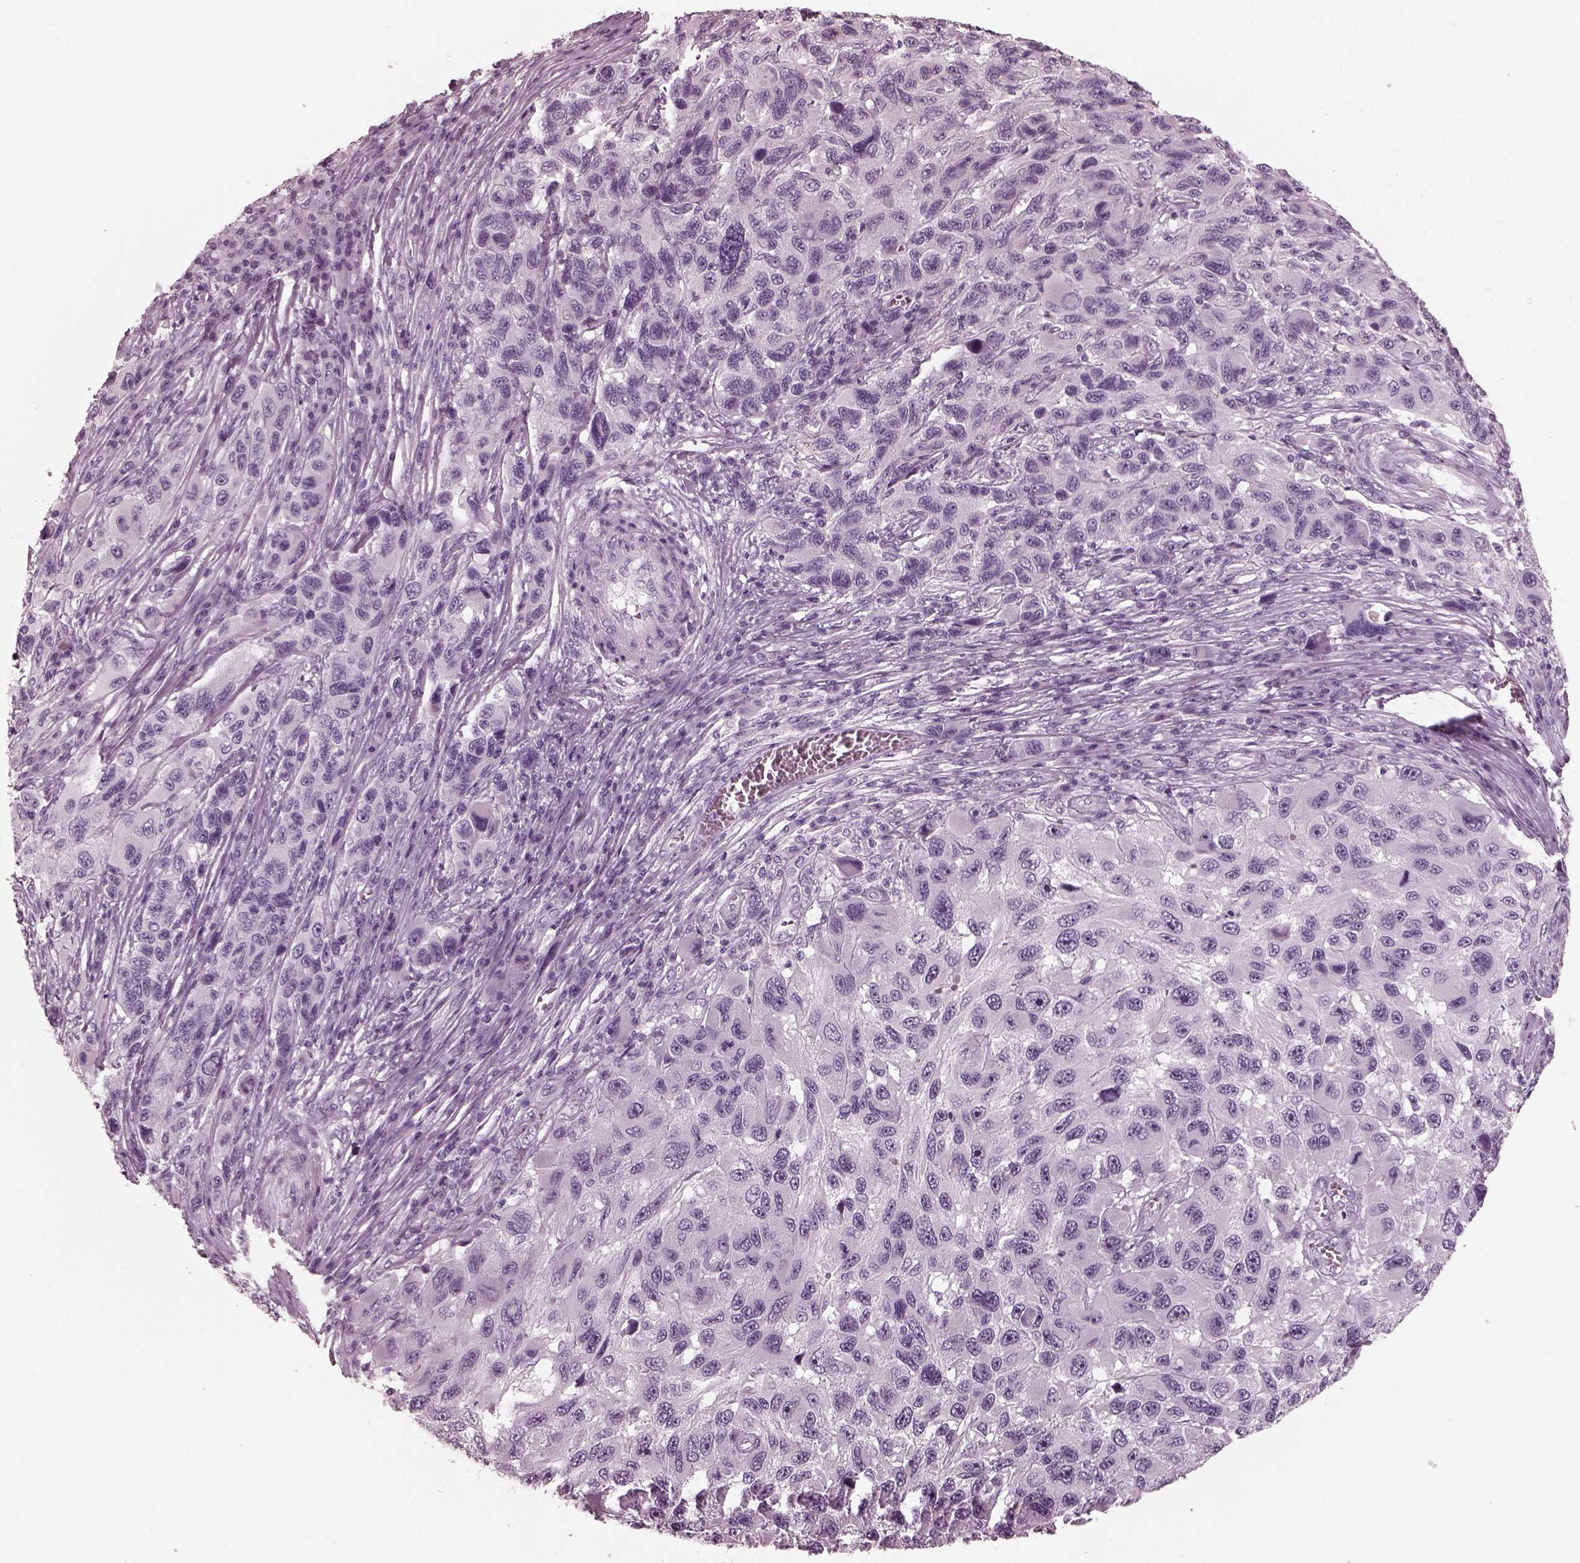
{"staining": {"intensity": "negative", "quantity": "none", "location": "none"}, "tissue": "melanoma", "cell_type": "Tumor cells", "image_type": "cancer", "snomed": [{"axis": "morphology", "description": "Malignant melanoma, NOS"}, {"axis": "topography", "description": "Skin"}], "caption": "IHC of human malignant melanoma shows no expression in tumor cells.", "gene": "RCVRN", "patient": {"sex": "male", "age": 53}}